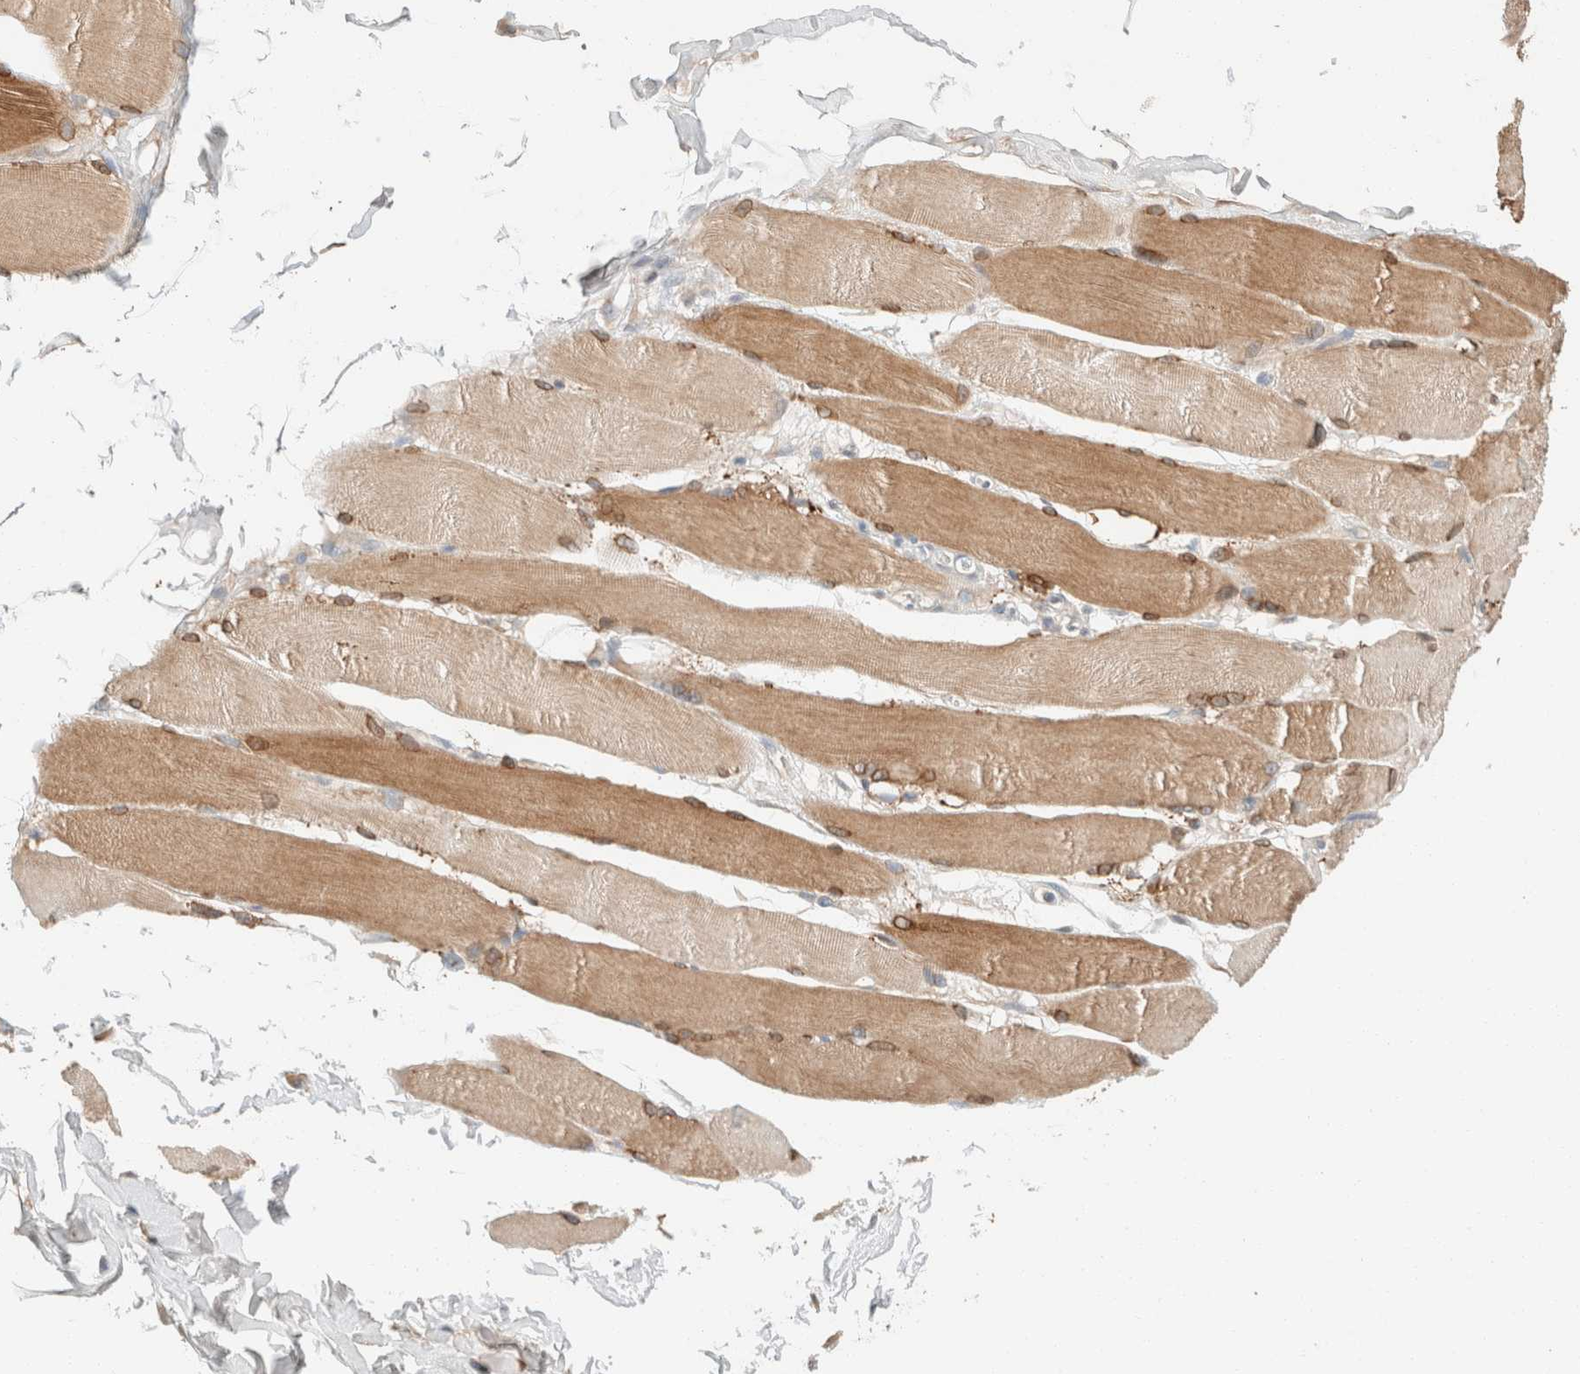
{"staining": {"intensity": "moderate", "quantity": ">75%", "location": "cytoplasmic/membranous,nuclear"}, "tissue": "skeletal muscle", "cell_type": "Myocytes", "image_type": "normal", "snomed": [{"axis": "morphology", "description": "Normal tissue, NOS"}, {"axis": "topography", "description": "Skin"}, {"axis": "topography", "description": "Skeletal muscle"}], "caption": "An IHC photomicrograph of benign tissue is shown. Protein staining in brown shows moderate cytoplasmic/membranous,nuclear positivity in skeletal muscle within myocytes. (DAB (3,3'-diaminobenzidine) IHC with brightfield microscopy, high magnification).", "gene": "TUBD1", "patient": {"sex": "male", "age": 83}}